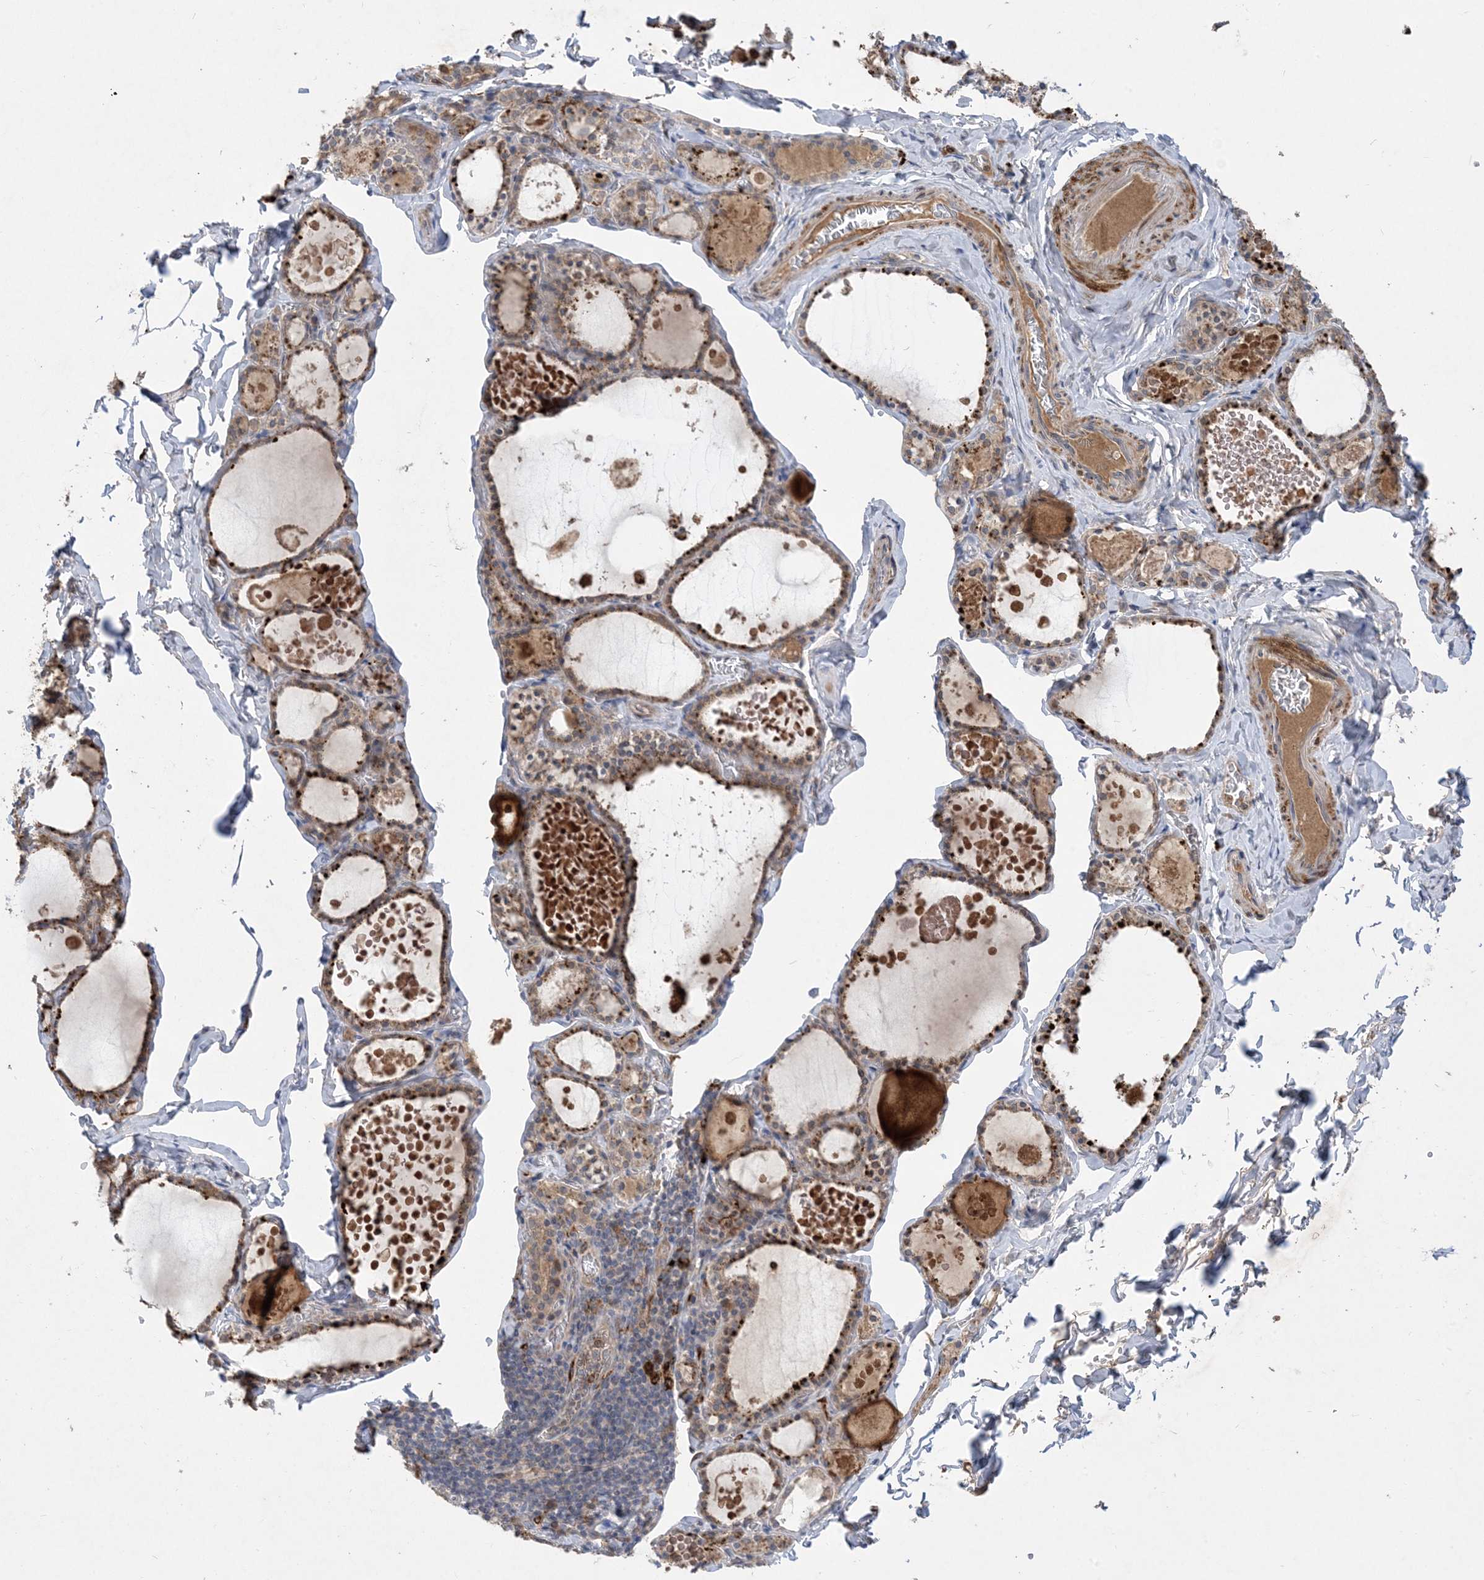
{"staining": {"intensity": "moderate", "quantity": ">75%", "location": "cytoplasmic/membranous"}, "tissue": "thyroid gland", "cell_type": "Glandular cells", "image_type": "normal", "snomed": [{"axis": "morphology", "description": "Normal tissue, NOS"}, {"axis": "topography", "description": "Thyroid gland"}], "caption": "The micrograph shows immunohistochemical staining of benign thyroid gland. There is moderate cytoplasmic/membranous expression is appreciated in about >75% of glandular cells. The staining was performed using DAB (3,3'-diaminobenzidine), with brown indicating positive protein expression. Nuclei are stained blue with hematoxylin.", "gene": "MASP2", "patient": {"sex": "male", "age": 56}}